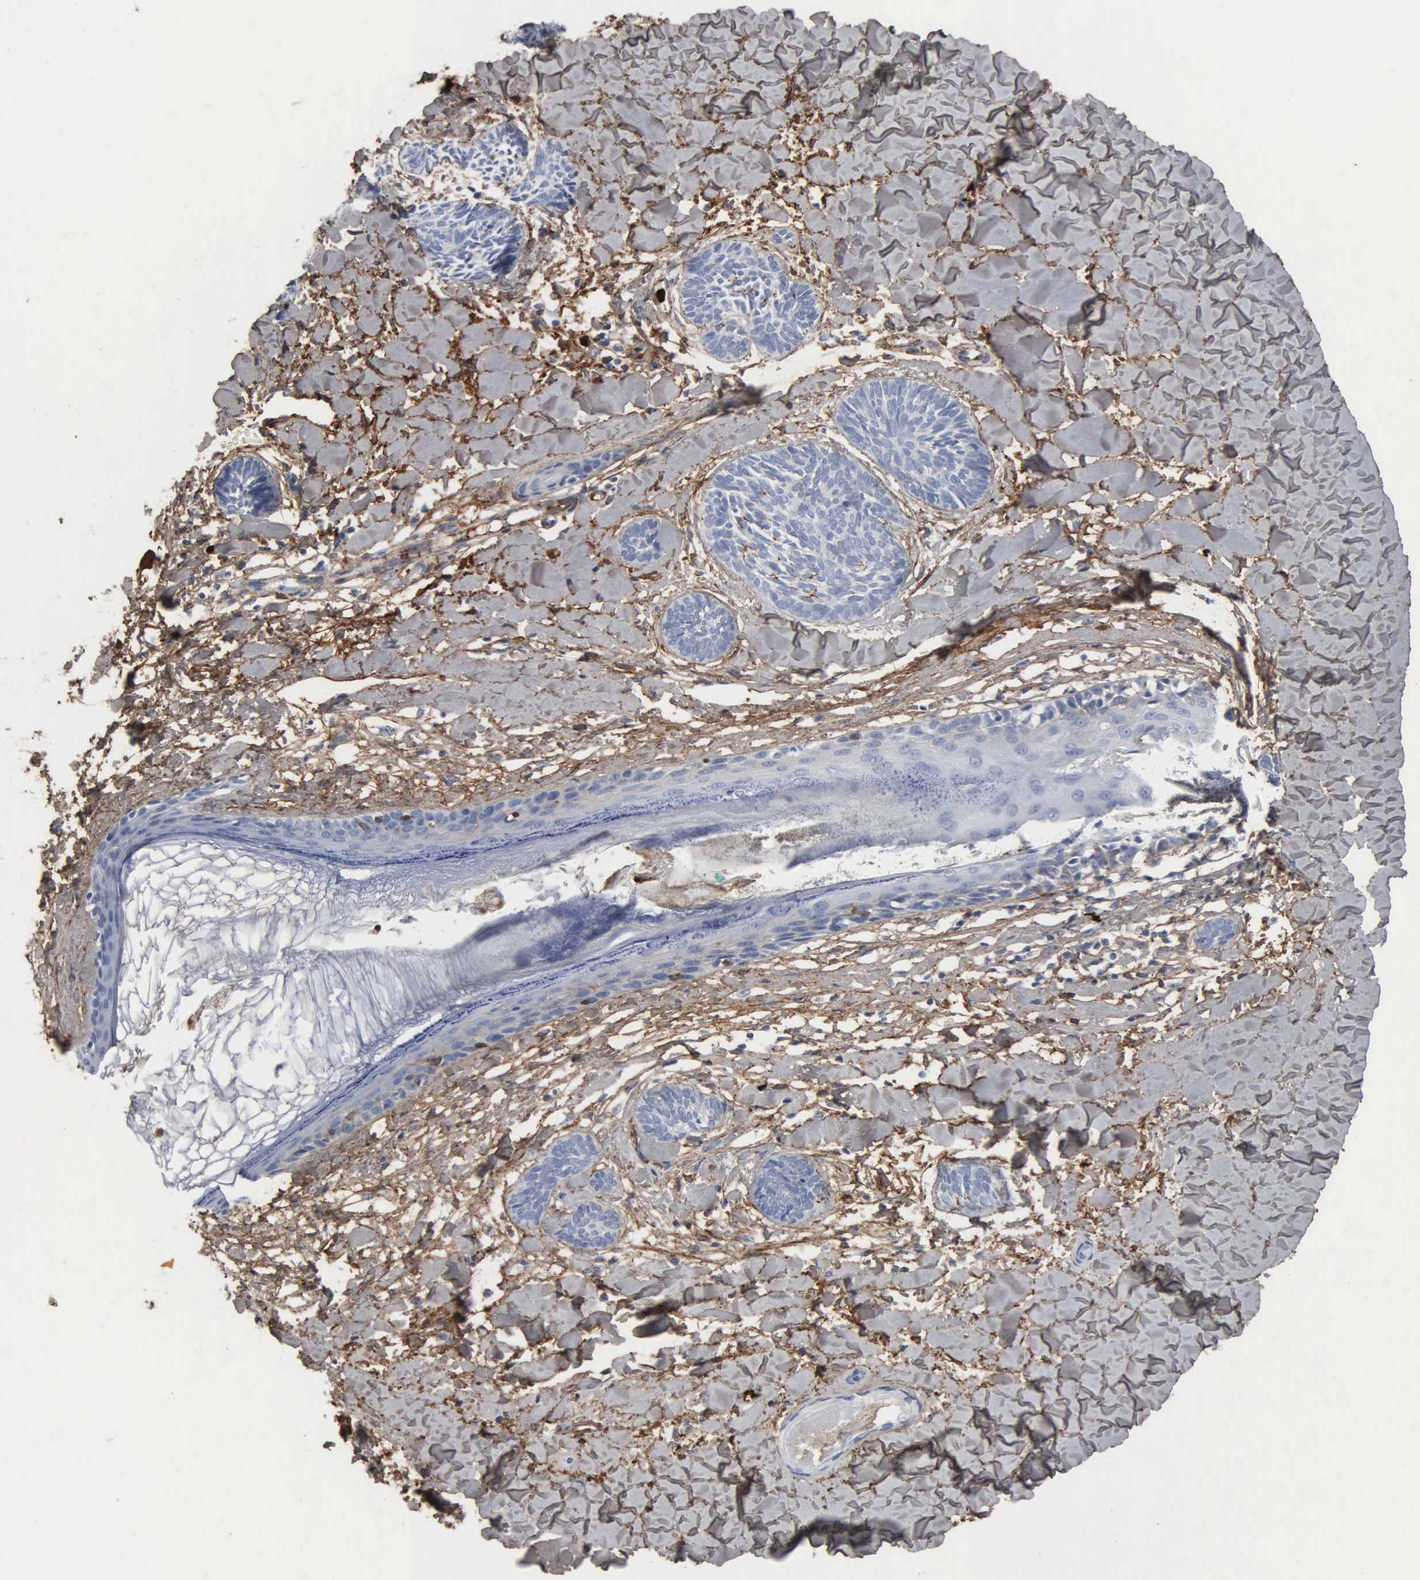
{"staining": {"intensity": "negative", "quantity": "none", "location": "none"}, "tissue": "skin cancer", "cell_type": "Tumor cells", "image_type": "cancer", "snomed": [{"axis": "morphology", "description": "Basal cell carcinoma"}, {"axis": "topography", "description": "Skin"}], "caption": "Skin cancer stained for a protein using immunohistochemistry (IHC) exhibits no expression tumor cells.", "gene": "FN1", "patient": {"sex": "female", "age": 81}}